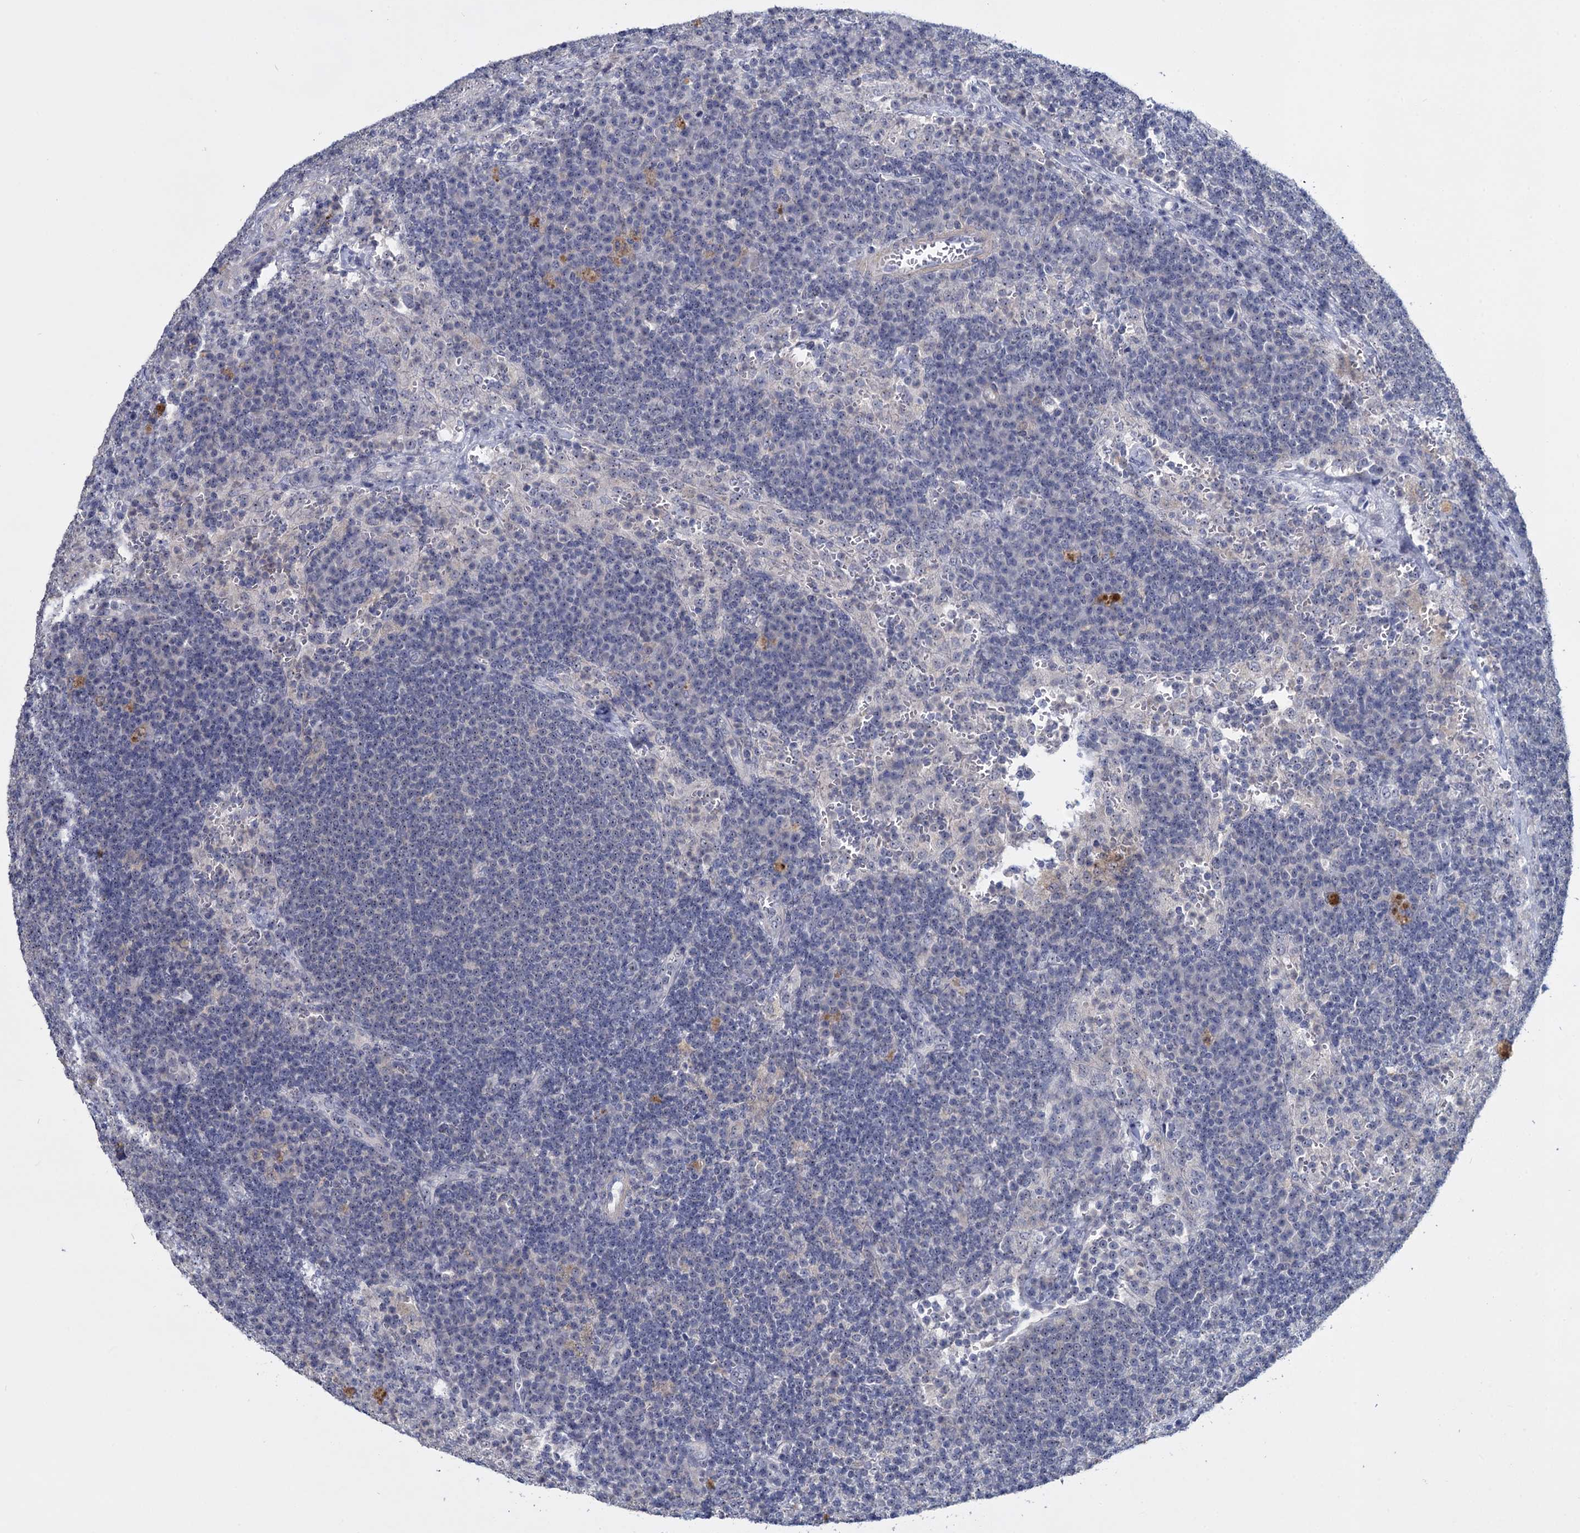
{"staining": {"intensity": "negative", "quantity": "none", "location": "none"}, "tissue": "lymph node", "cell_type": "Germinal center cells", "image_type": "normal", "snomed": [{"axis": "morphology", "description": "Normal tissue, NOS"}, {"axis": "topography", "description": "Lymph node"}], "caption": "Photomicrograph shows no significant protein expression in germinal center cells of normal lymph node. (Brightfield microscopy of DAB immunohistochemistry at high magnification).", "gene": "SFN", "patient": {"sex": "female", "age": 70}}